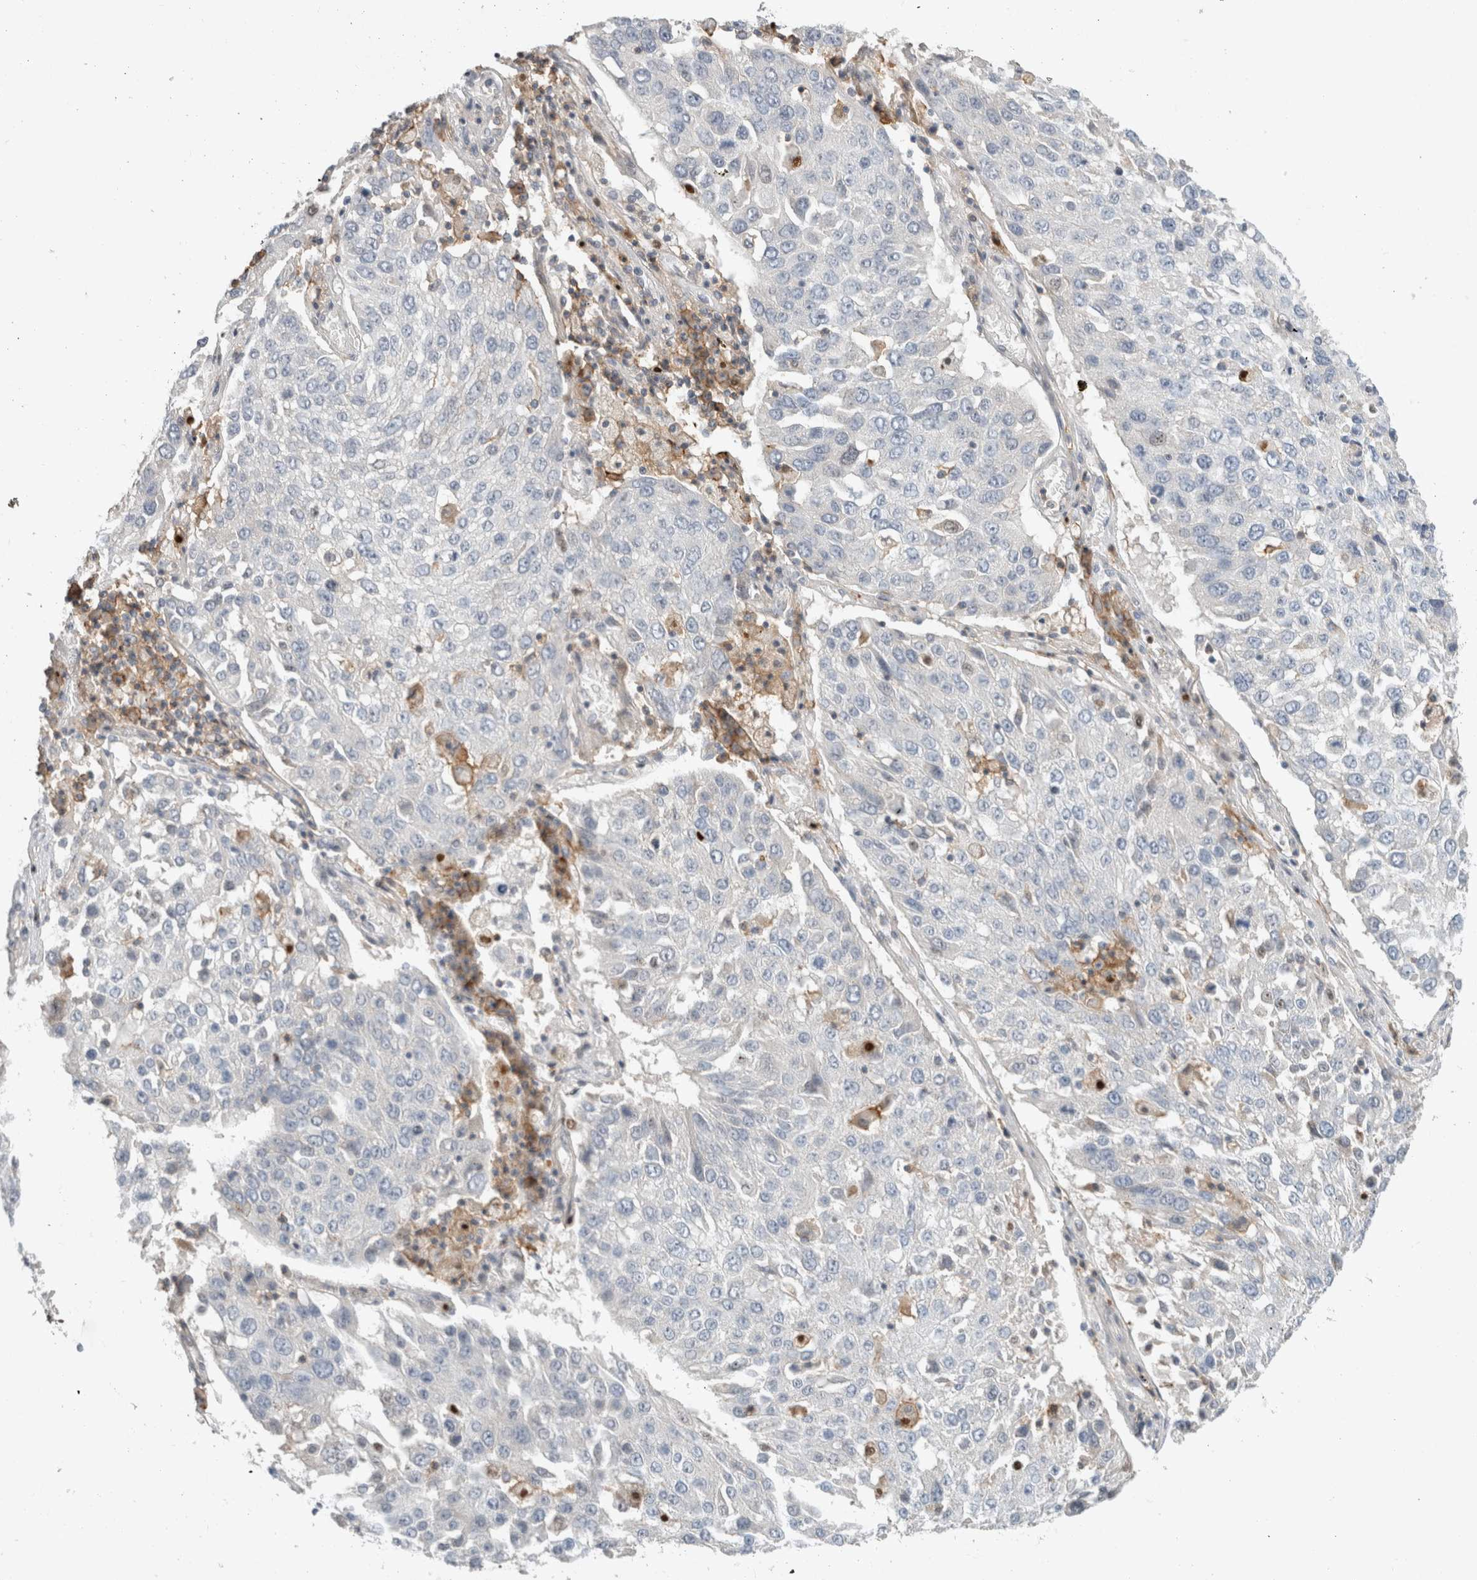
{"staining": {"intensity": "negative", "quantity": "none", "location": "none"}, "tissue": "lung cancer", "cell_type": "Tumor cells", "image_type": "cancer", "snomed": [{"axis": "morphology", "description": "Squamous cell carcinoma, NOS"}, {"axis": "topography", "description": "Lung"}], "caption": "Lung cancer was stained to show a protein in brown. There is no significant expression in tumor cells.", "gene": "ERCC6L2", "patient": {"sex": "male", "age": 65}}